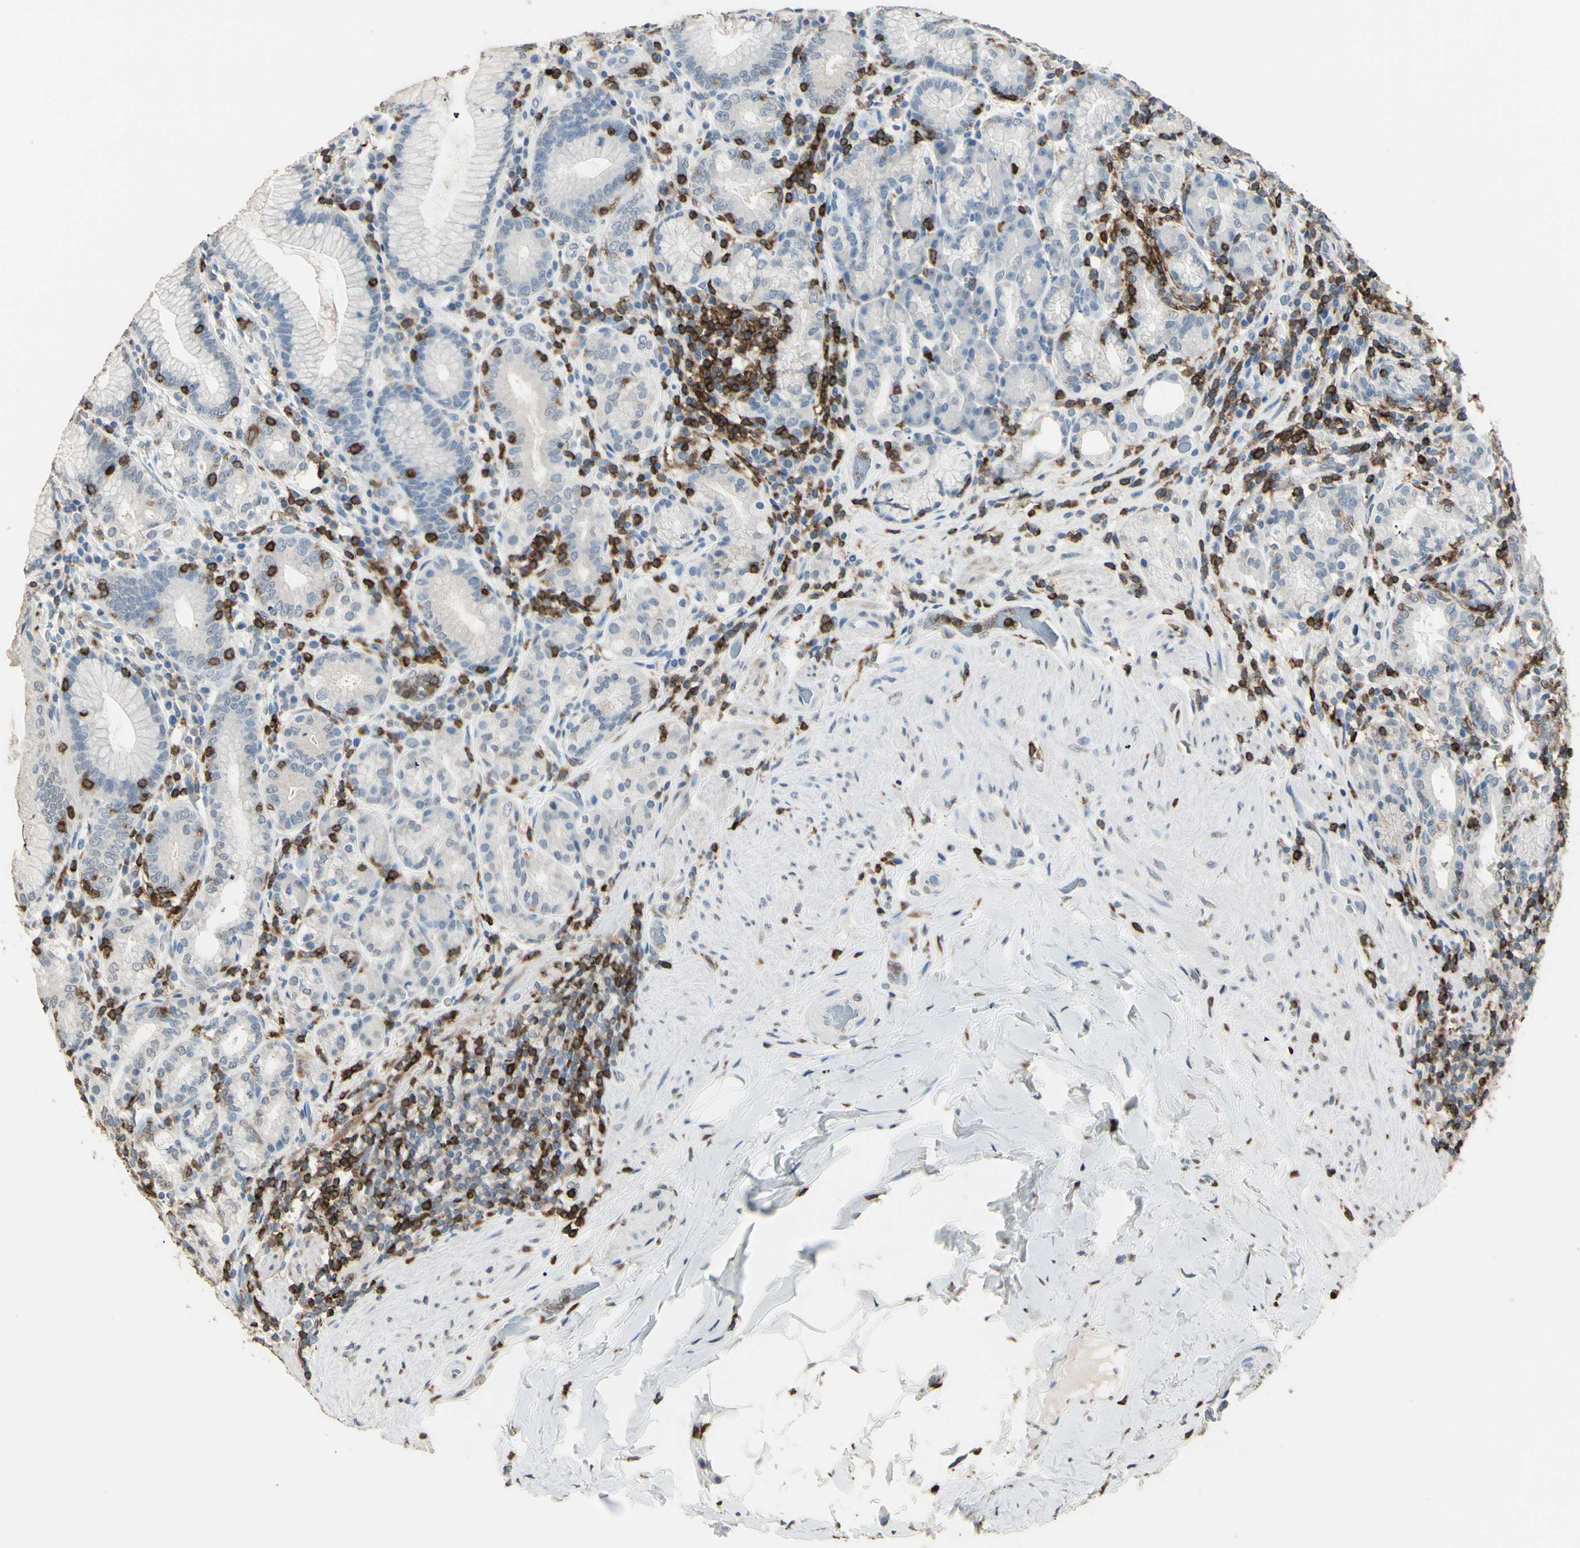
{"staining": {"intensity": "negative", "quantity": "none", "location": "none"}, "tissue": "stomach", "cell_type": "Glandular cells", "image_type": "normal", "snomed": [{"axis": "morphology", "description": "Normal tissue, NOS"}, {"axis": "topography", "description": "Stomach, lower"}], "caption": "A histopathology image of stomach stained for a protein displays no brown staining in glandular cells. (DAB (3,3'-diaminobenzidine) IHC with hematoxylin counter stain).", "gene": "PSTPIP1", "patient": {"sex": "female", "age": 76}}